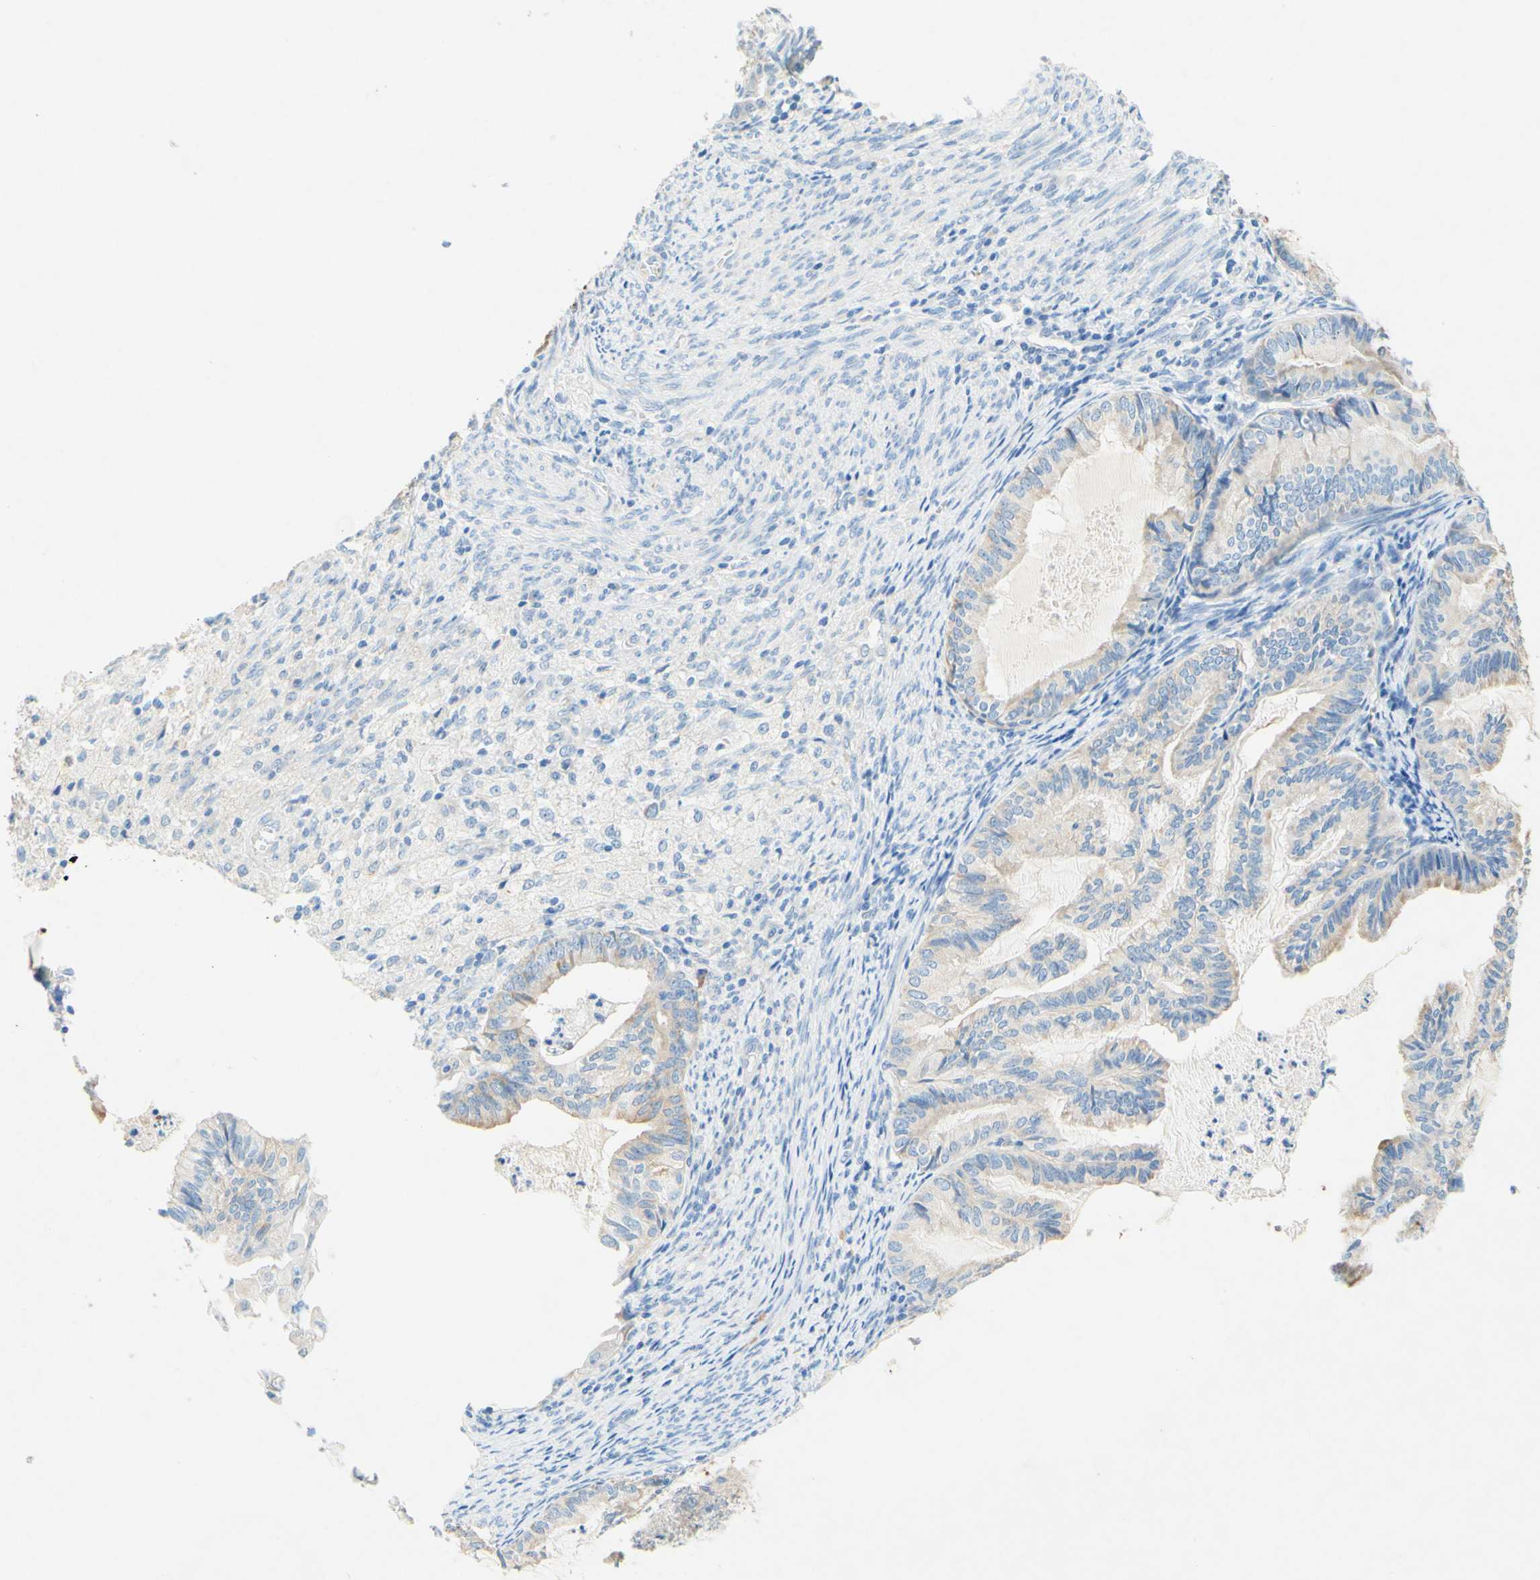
{"staining": {"intensity": "weak", "quantity": "25%-75%", "location": "cytoplasmic/membranous"}, "tissue": "cervical cancer", "cell_type": "Tumor cells", "image_type": "cancer", "snomed": [{"axis": "morphology", "description": "Normal tissue, NOS"}, {"axis": "morphology", "description": "Adenocarcinoma, NOS"}, {"axis": "topography", "description": "Cervix"}, {"axis": "topography", "description": "Endometrium"}], "caption": "The image exhibits staining of cervical cancer (adenocarcinoma), revealing weak cytoplasmic/membranous protein positivity (brown color) within tumor cells.", "gene": "SLC46A1", "patient": {"sex": "female", "age": 86}}